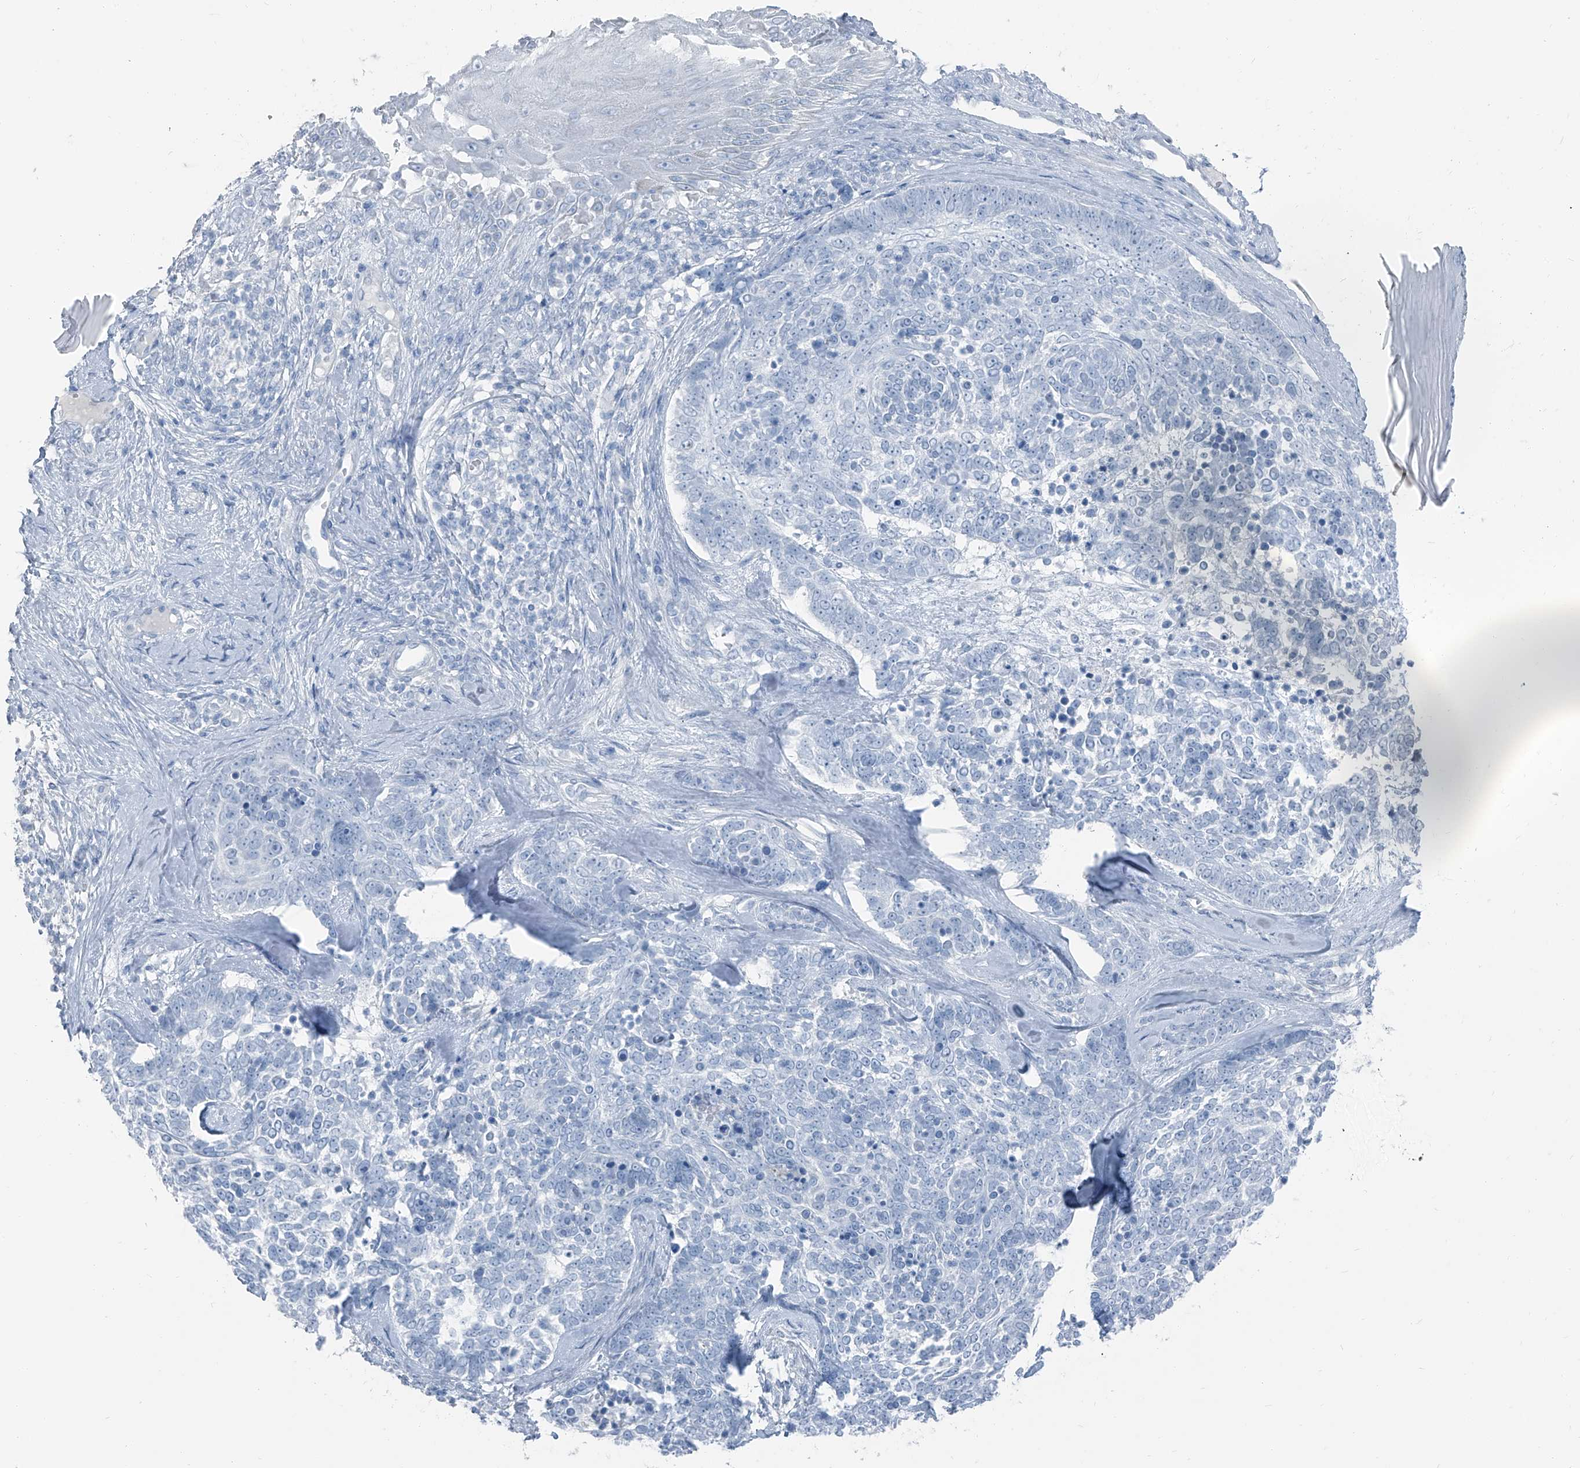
{"staining": {"intensity": "negative", "quantity": "none", "location": "none"}, "tissue": "skin cancer", "cell_type": "Tumor cells", "image_type": "cancer", "snomed": [{"axis": "morphology", "description": "Basal cell carcinoma"}, {"axis": "topography", "description": "Skin"}], "caption": "An immunohistochemistry photomicrograph of skin cancer is shown. There is no staining in tumor cells of skin cancer.", "gene": "RGN", "patient": {"sex": "female", "age": 81}}